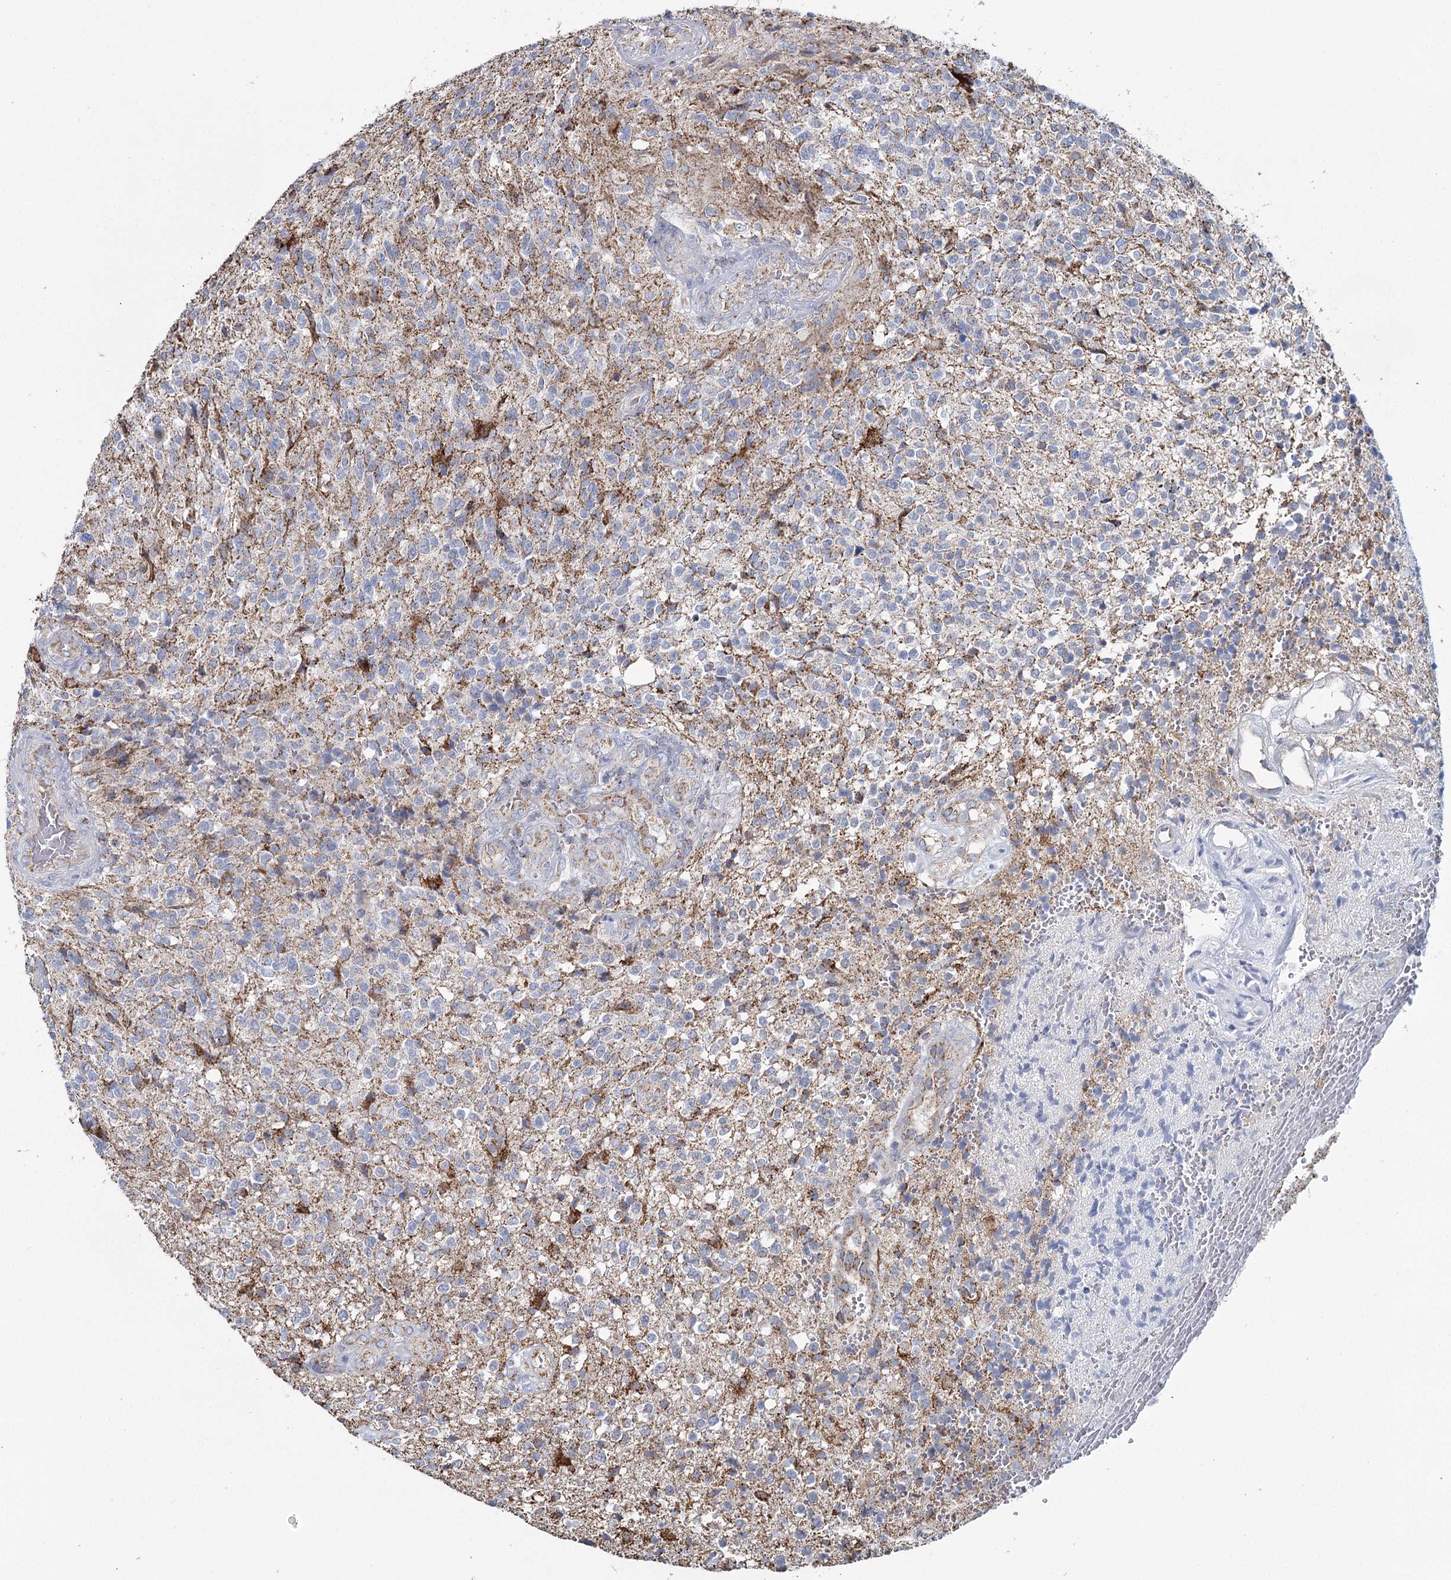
{"staining": {"intensity": "negative", "quantity": "none", "location": "none"}, "tissue": "glioma", "cell_type": "Tumor cells", "image_type": "cancer", "snomed": [{"axis": "morphology", "description": "Glioma, malignant, High grade"}, {"axis": "topography", "description": "Brain"}], "caption": "Immunohistochemistry photomicrograph of human glioma stained for a protein (brown), which displays no staining in tumor cells. (DAB (3,3'-diaminobenzidine) immunohistochemistry with hematoxylin counter stain).", "gene": "MRPL44", "patient": {"sex": "male", "age": 56}}